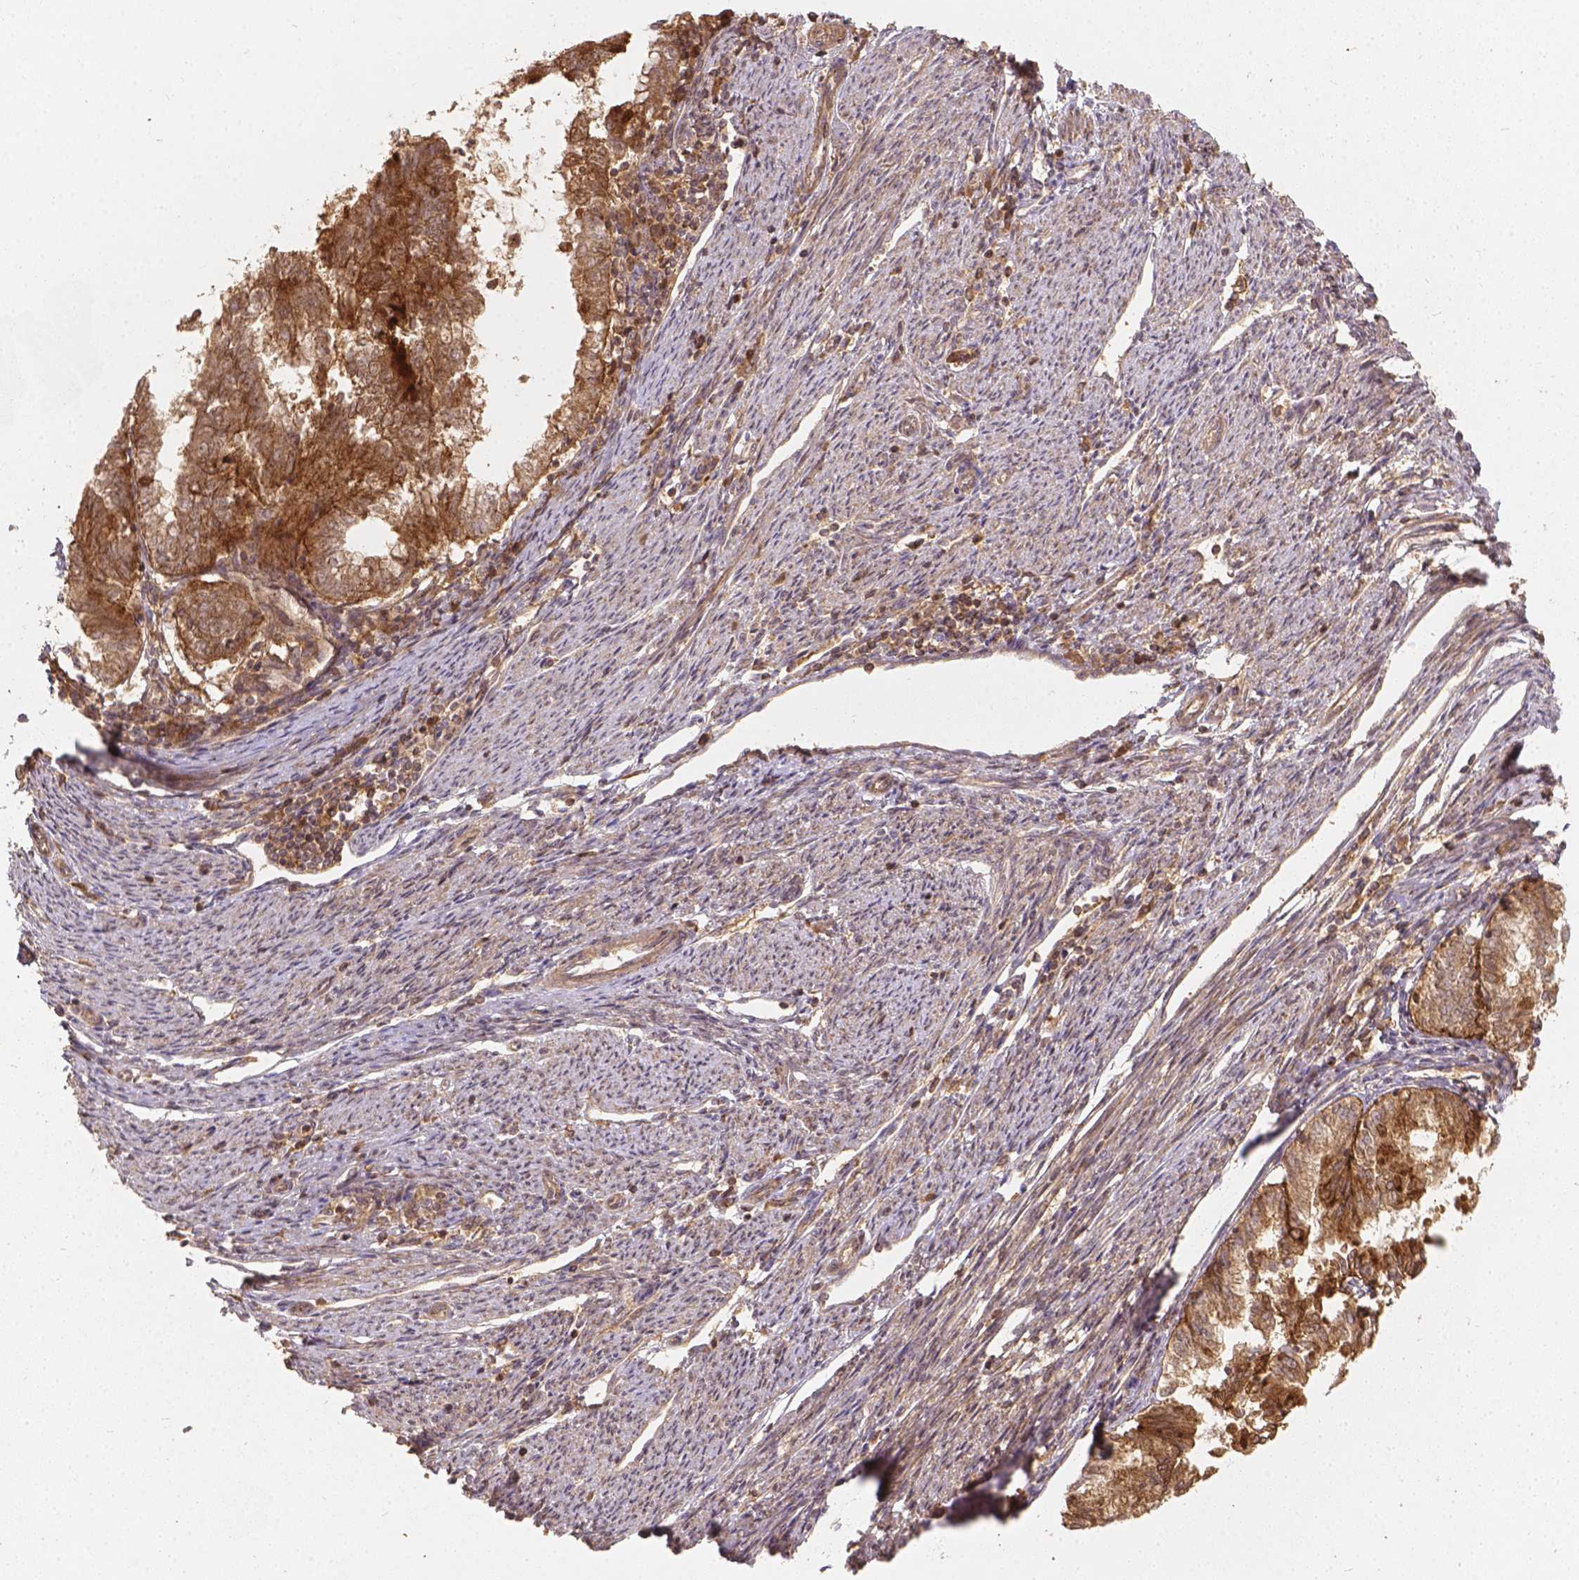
{"staining": {"intensity": "moderate", "quantity": ">75%", "location": "cytoplasmic/membranous"}, "tissue": "endometrial cancer", "cell_type": "Tumor cells", "image_type": "cancer", "snomed": [{"axis": "morphology", "description": "Adenocarcinoma, NOS"}, {"axis": "topography", "description": "Endometrium"}], "caption": "Endometrial cancer stained for a protein (brown) displays moderate cytoplasmic/membranous positive positivity in about >75% of tumor cells.", "gene": "XPR1", "patient": {"sex": "female", "age": 79}}